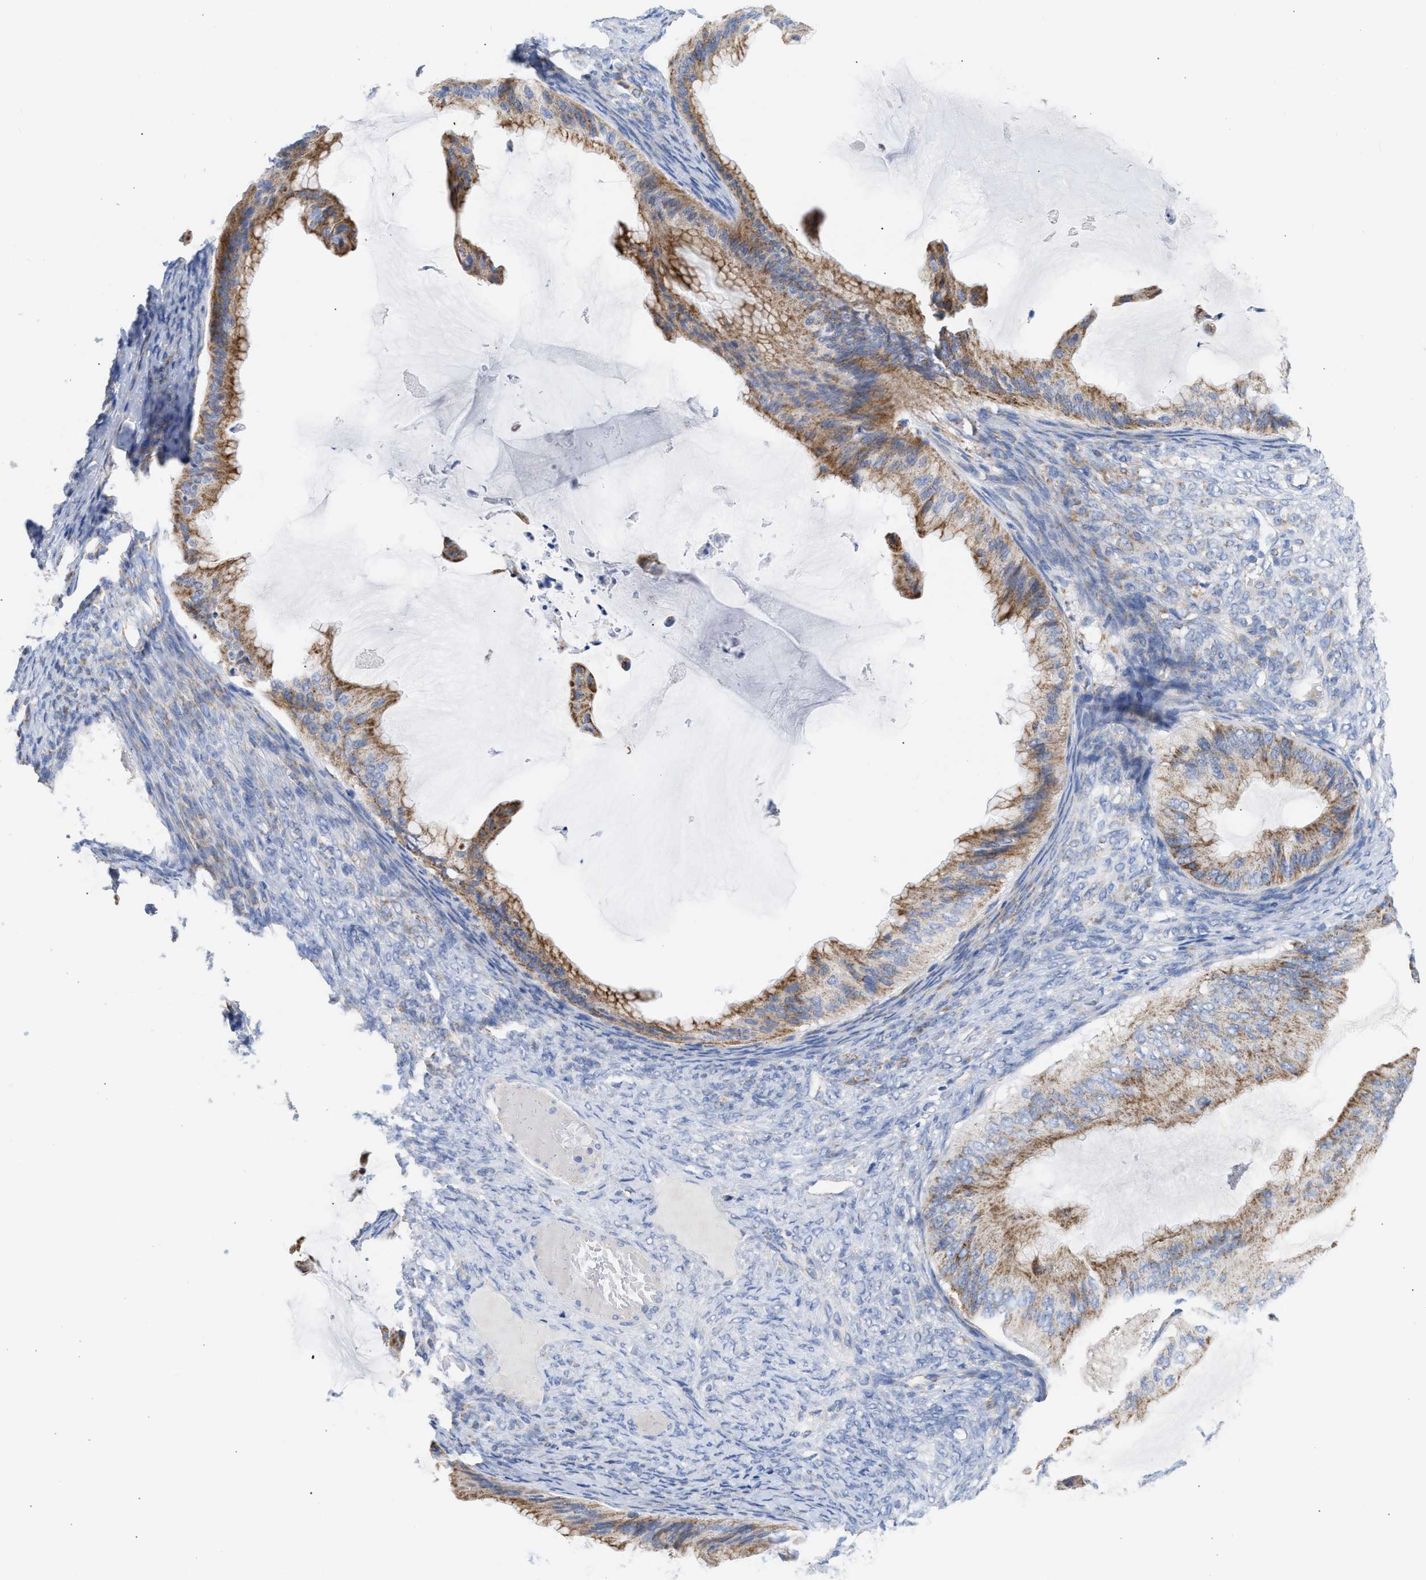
{"staining": {"intensity": "moderate", "quantity": ">75%", "location": "cytoplasmic/membranous"}, "tissue": "ovarian cancer", "cell_type": "Tumor cells", "image_type": "cancer", "snomed": [{"axis": "morphology", "description": "Cystadenocarcinoma, mucinous, NOS"}, {"axis": "topography", "description": "Ovary"}], "caption": "This micrograph exhibits mucinous cystadenocarcinoma (ovarian) stained with immunohistochemistry (IHC) to label a protein in brown. The cytoplasmic/membranous of tumor cells show moderate positivity for the protein. Nuclei are counter-stained blue.", "gene": "ACOT13", "patient": {"sex": "female", "age": 61}}